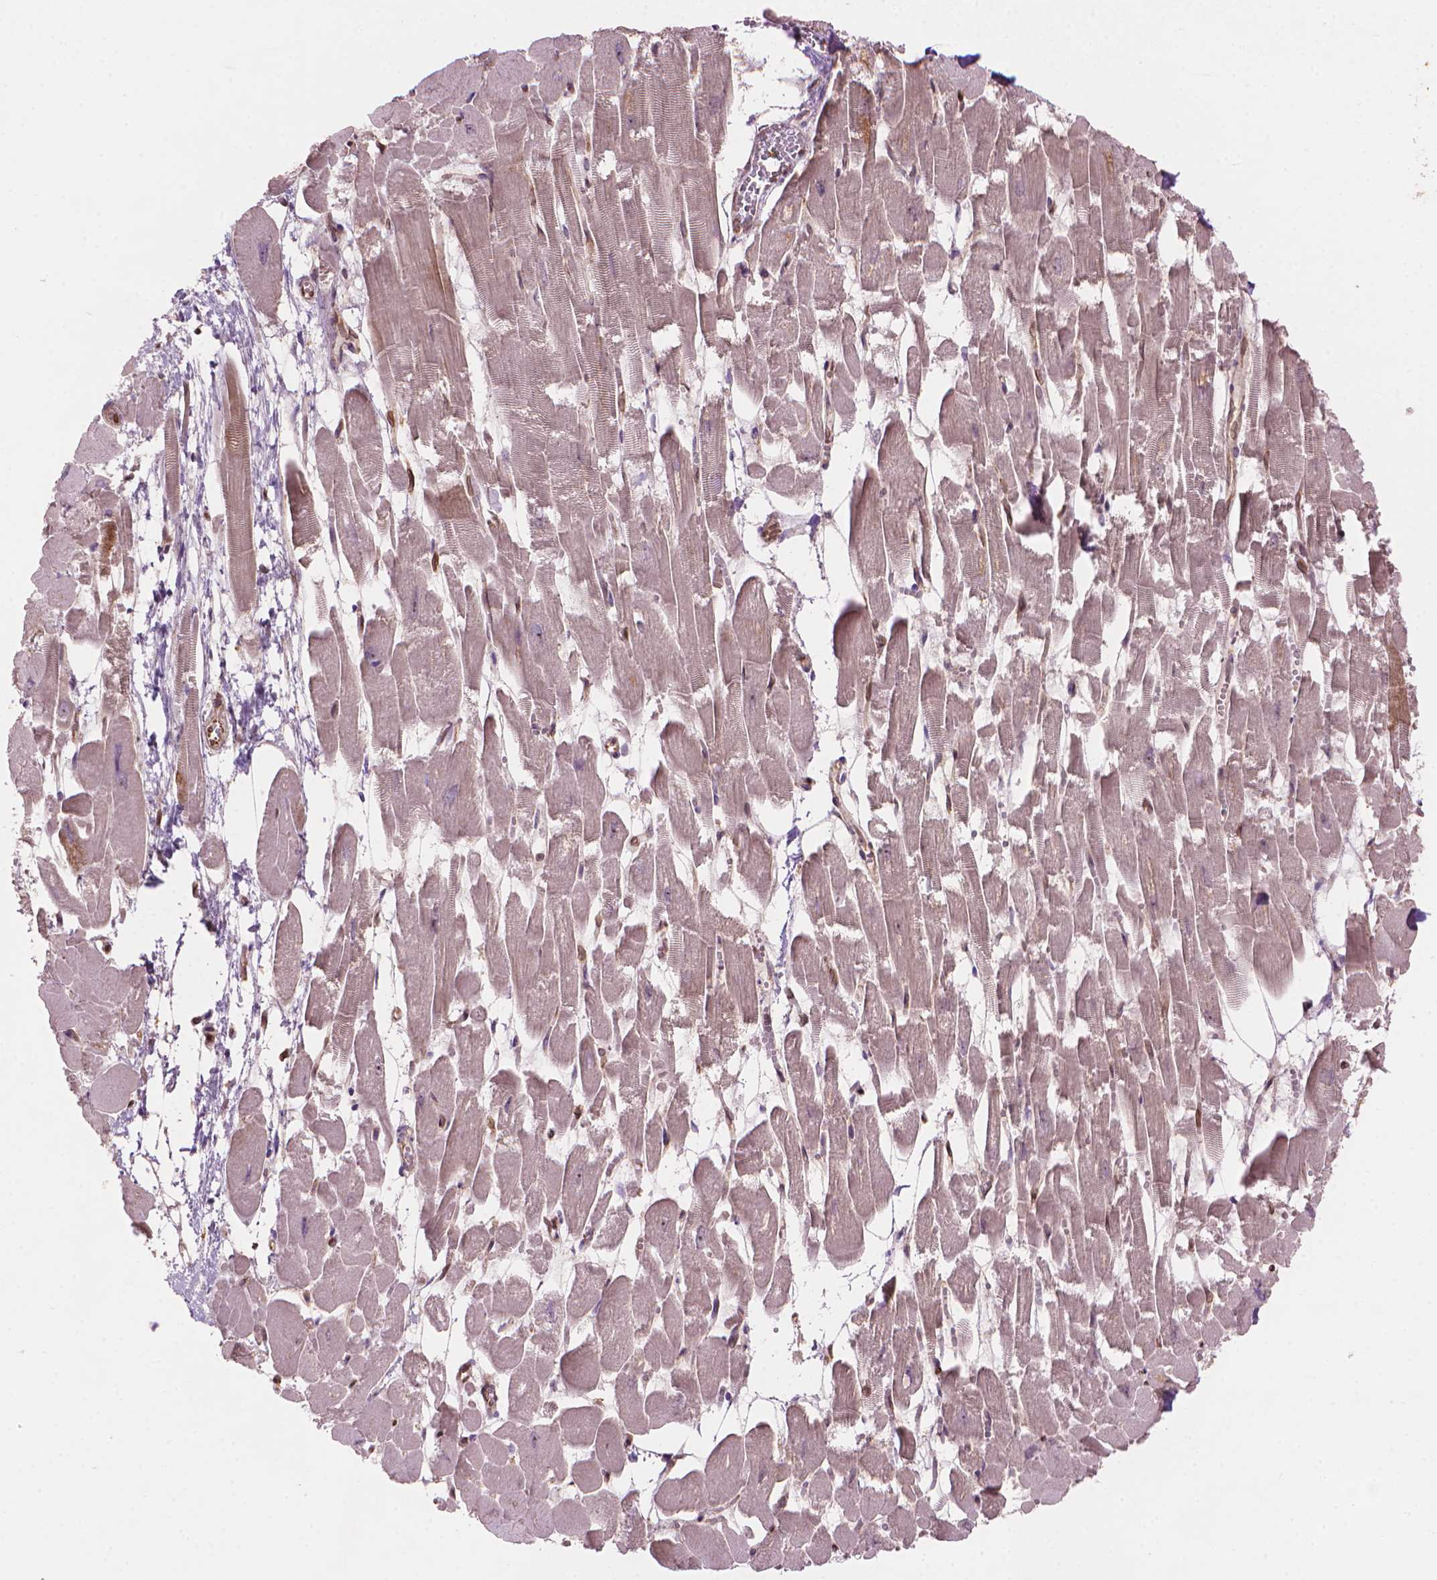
{"staining": {"intensity": "negative", "quantity": "none", "location": "none"}, "tissue": "heart muscle", "cell_type": "Cardiomyocytes", "image_type": "normal", "snomed": [{"axis": "morphology", "description": "Normal tissue, NOS"}, {"axis": "topography", "description": "Heart"}], "caption": "An immunohistochemistry (IHC) photomicrograph of benign heart muscle is shown. There is no staining in cardiomyocytes of heart muscle. (DAB immunohistochemistry visualized using brightfield microscopy, high magnification).", "gene": "SMC2", "patient": {"sex": "female", "age": 52}}